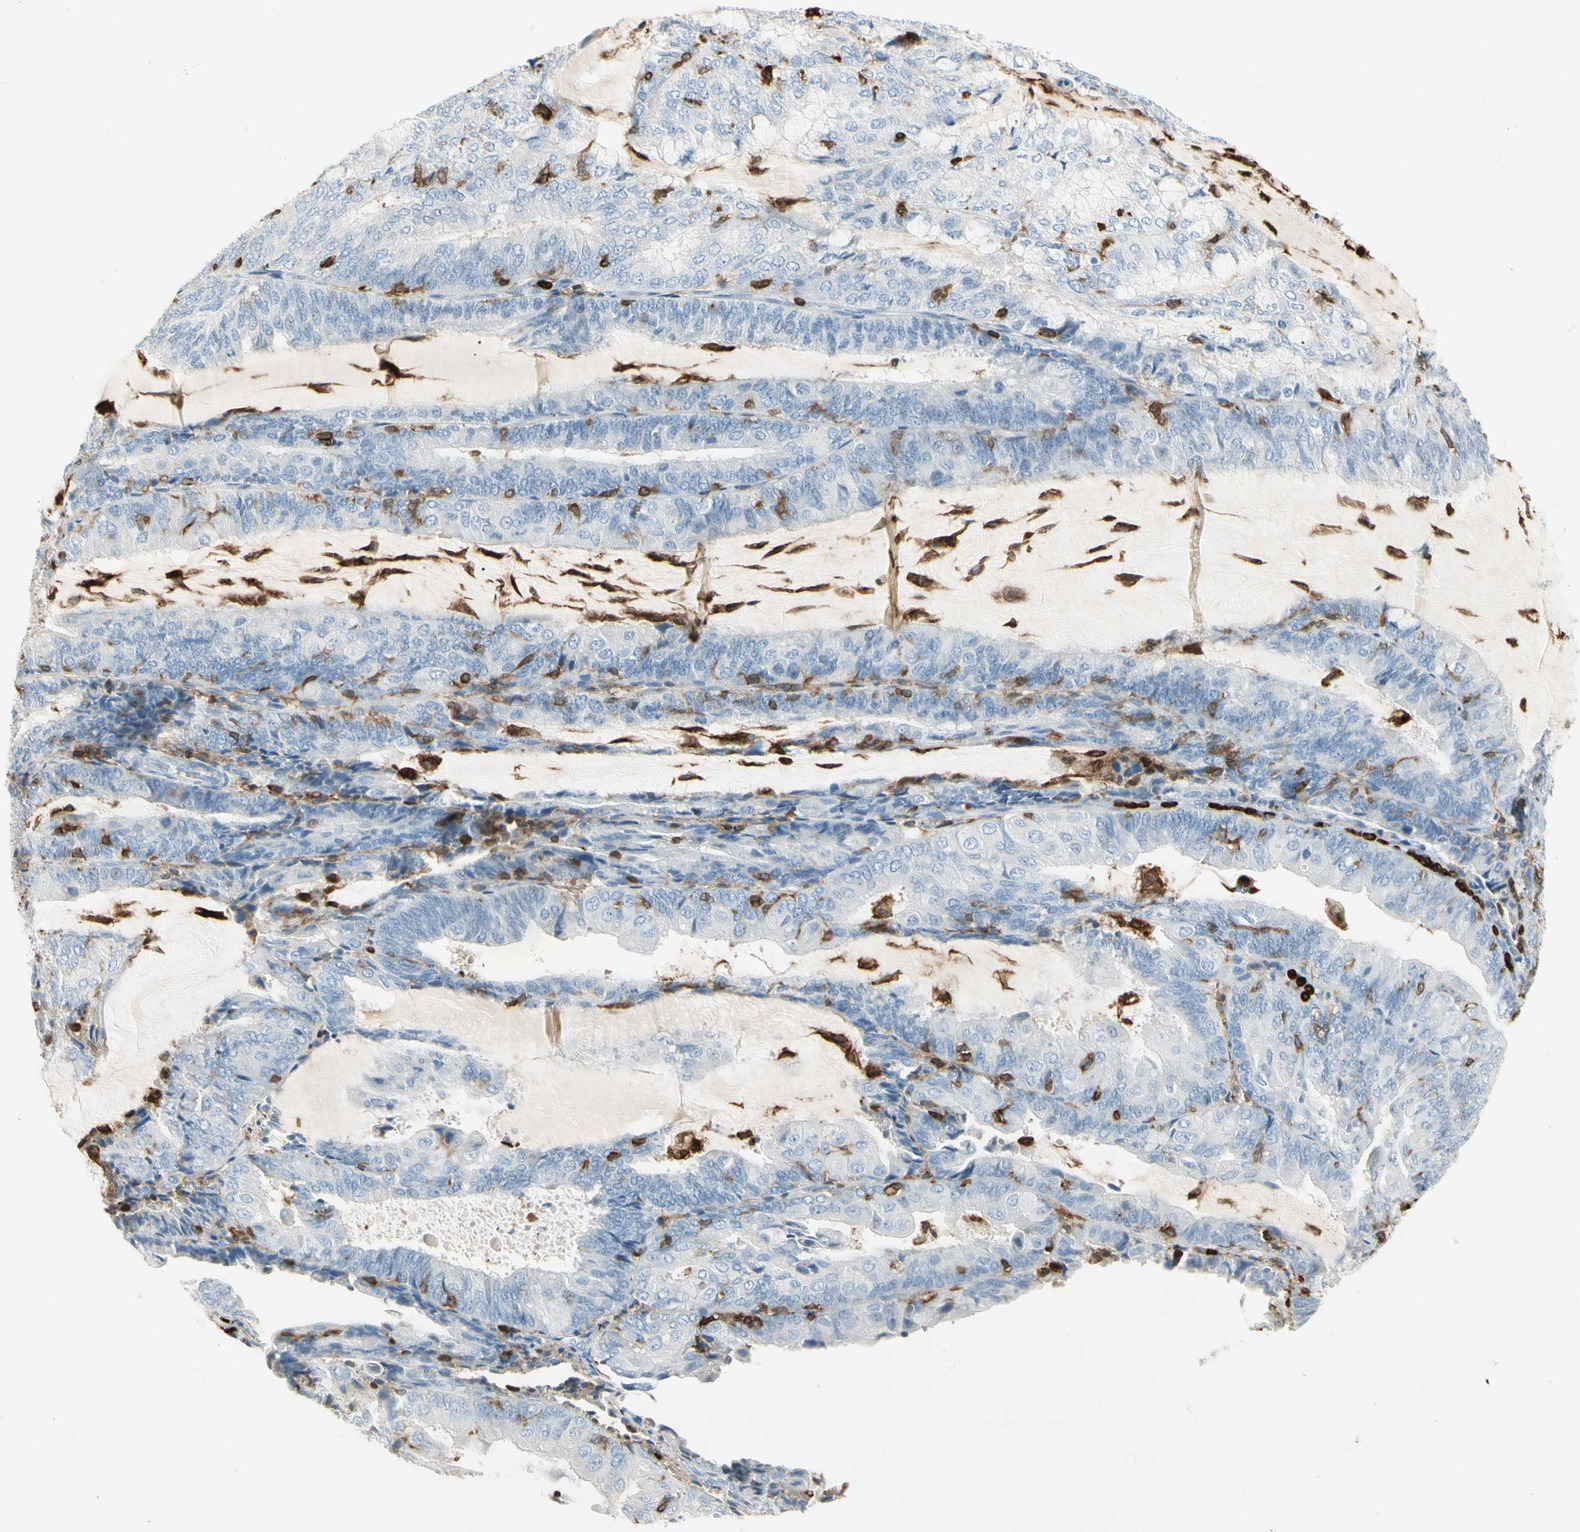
{"staining": {"intensity": "negative", "quantity": "none", "location": "none"}, "tissue": "endometrial cancer", "cell_type": "Tumor cells", "image_type": "cancer", "snomed": [{"axis": "morphology", "description": "Adenocarcinoma, NOS"}, {"axis": "topography", "description": "Endometrium"}], "caption": "Immunohistochemistry (IHC) of human endometrial cancer (adenocarcinoma) displays no positivity in tumor cells.", "gene": "ITGB2", "patient": {"sex": "female", "age": 81}}